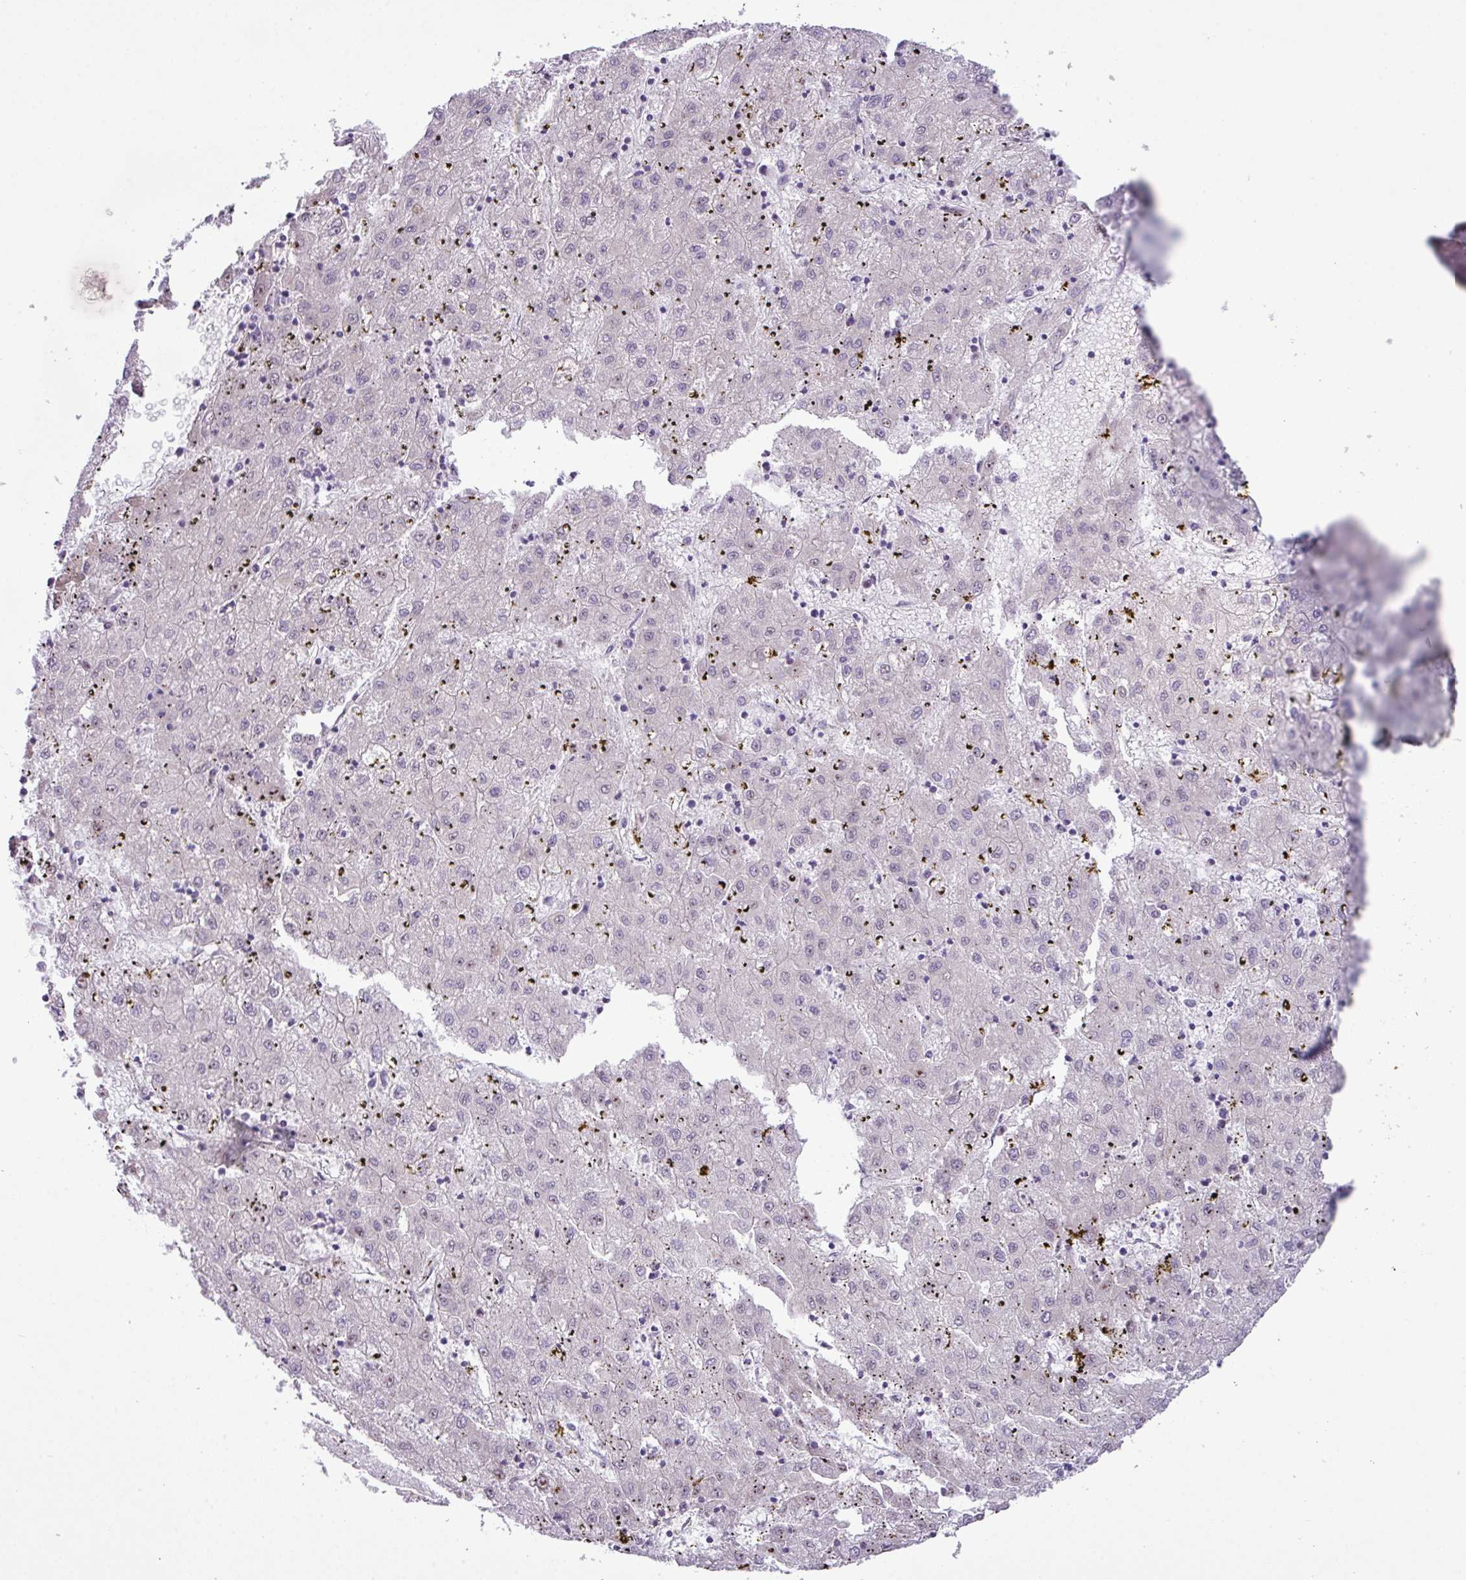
{"staining": {"intensity": "negative", "quantity": "none", "location": "none"}, "tissue": "liver cancer", "cell_type": "Tumor cells", "image_type": "cancer", "snomed": [{"axis": "morphology", "description": "Carcinoma, Hepatocellular, NOS"}, {"axis": "topography", "description": "Liver"}], "caption": "Tumor cells show no significant staining in liver hepatocellular carcinoma. (DAB immunohistochemistry (IHC), high magnification).", "gene": "MAK16", "patient": {"sex": "male", "age": 72}}